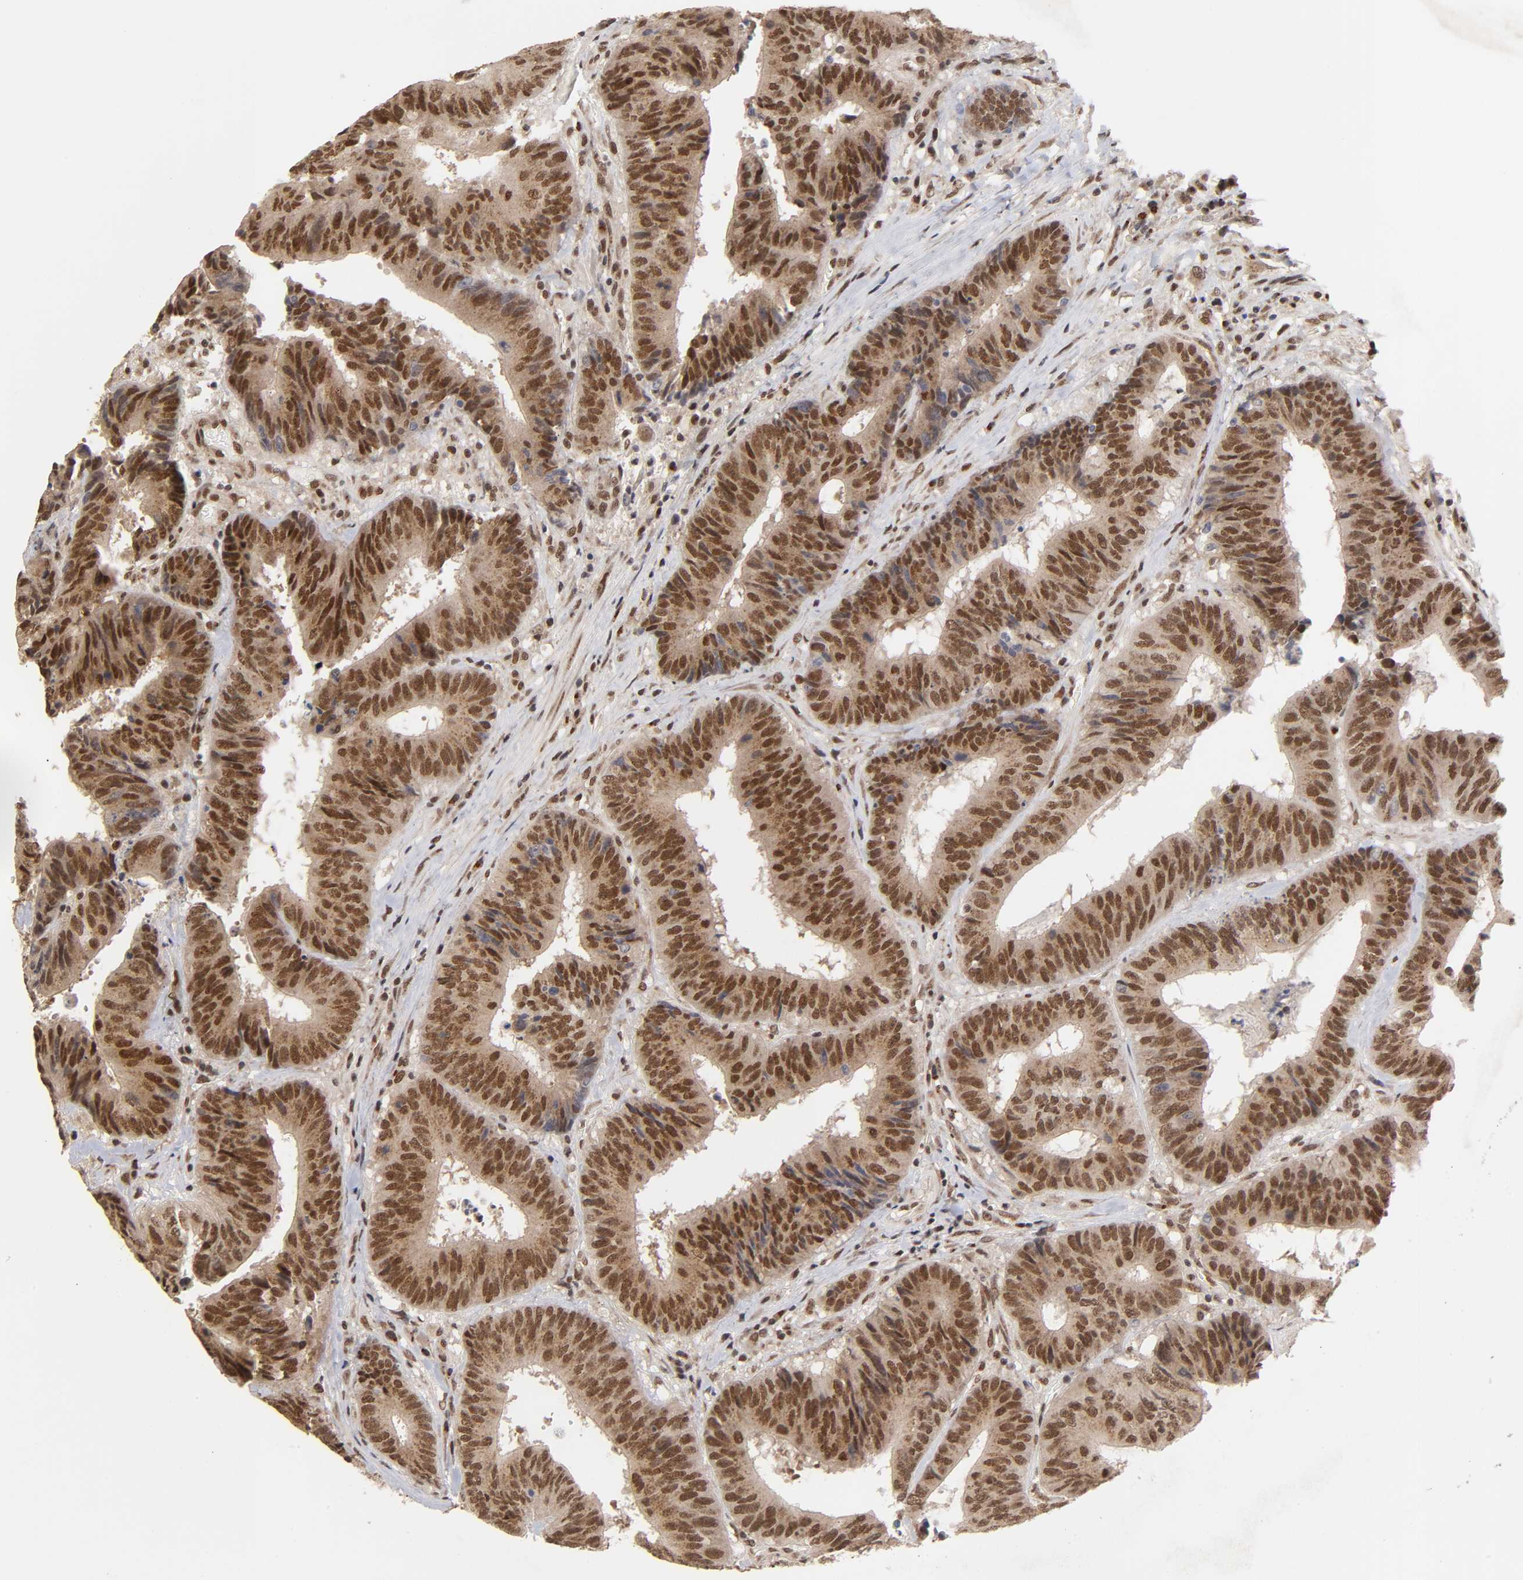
{"staining": {"intensity": "strong", "quantity": ">75%", "location": "cytoplasmic/membranous,nuclear"}, "tissue": "colorectal cancer", "cell_type": "Tumor cells", "image_type": "cancer", "snomed": [{"axis": "morphology", "description": "Adenocarcinoma, NOS"}, {"axis": "topography", "description": "Rectum"}], "caption": "A photomicrograph of colorectal cancer (adenocarcinoma) stained for a protein exhibits strong cytoplasmic/membranous and nuclear brown staining in tumor cells.", "gene": "EP300", "patient": {"sex": "male", "age": 72}}